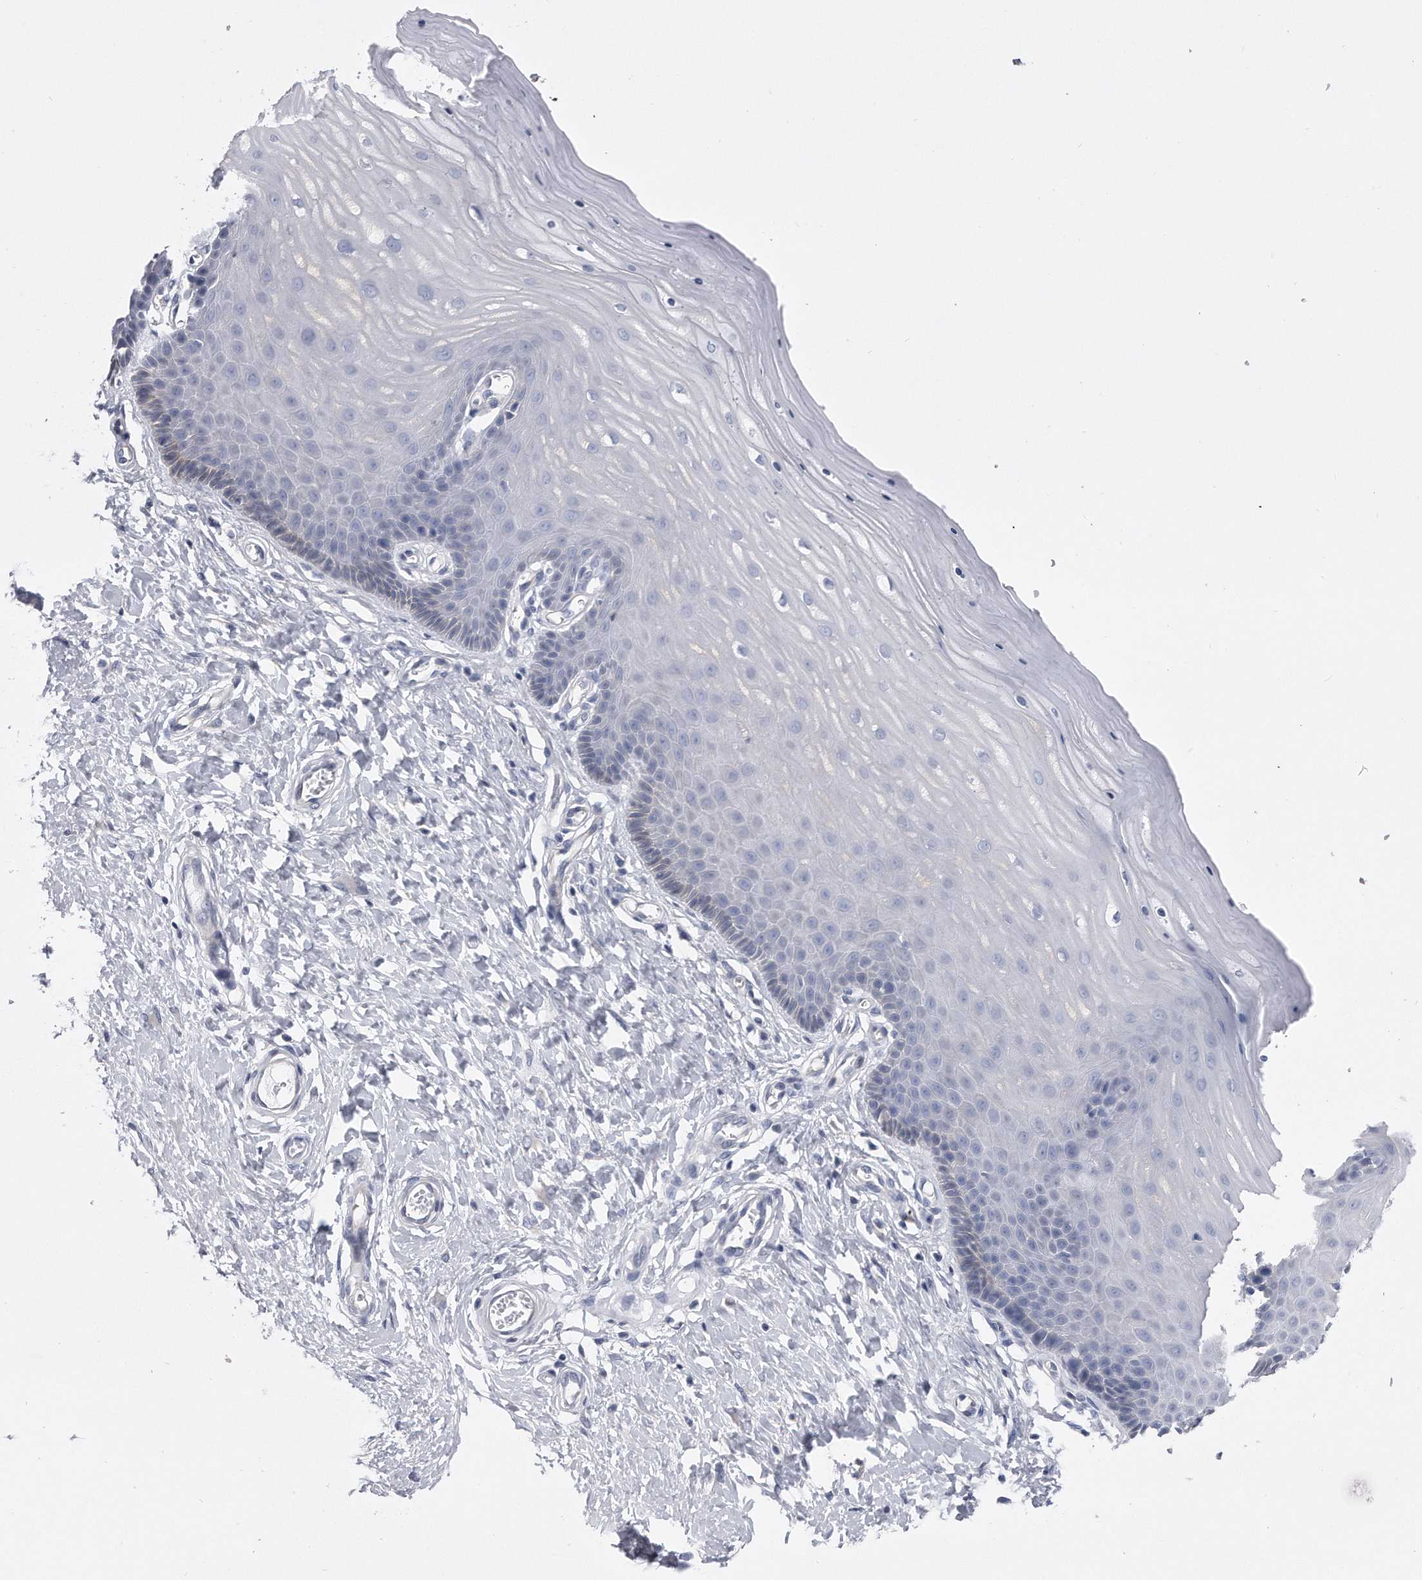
{"staining": {"intensity": "negative", "quantity": "none", "location": "none"}, "tissue": "cervix", "cell_type": "Glandular cells", "image_type": "normal", "snomed": [{"axis": "morphology", "description": "Normal tissue, NOS"}, {"axis": "topography", "description": "Cervix"}], "caption": "This is an immunohistochemistry image of normal cervix. There is no expression in glandular cells.", "gene": "PYGB", "patient": {"sex": "female", "age": 55}}